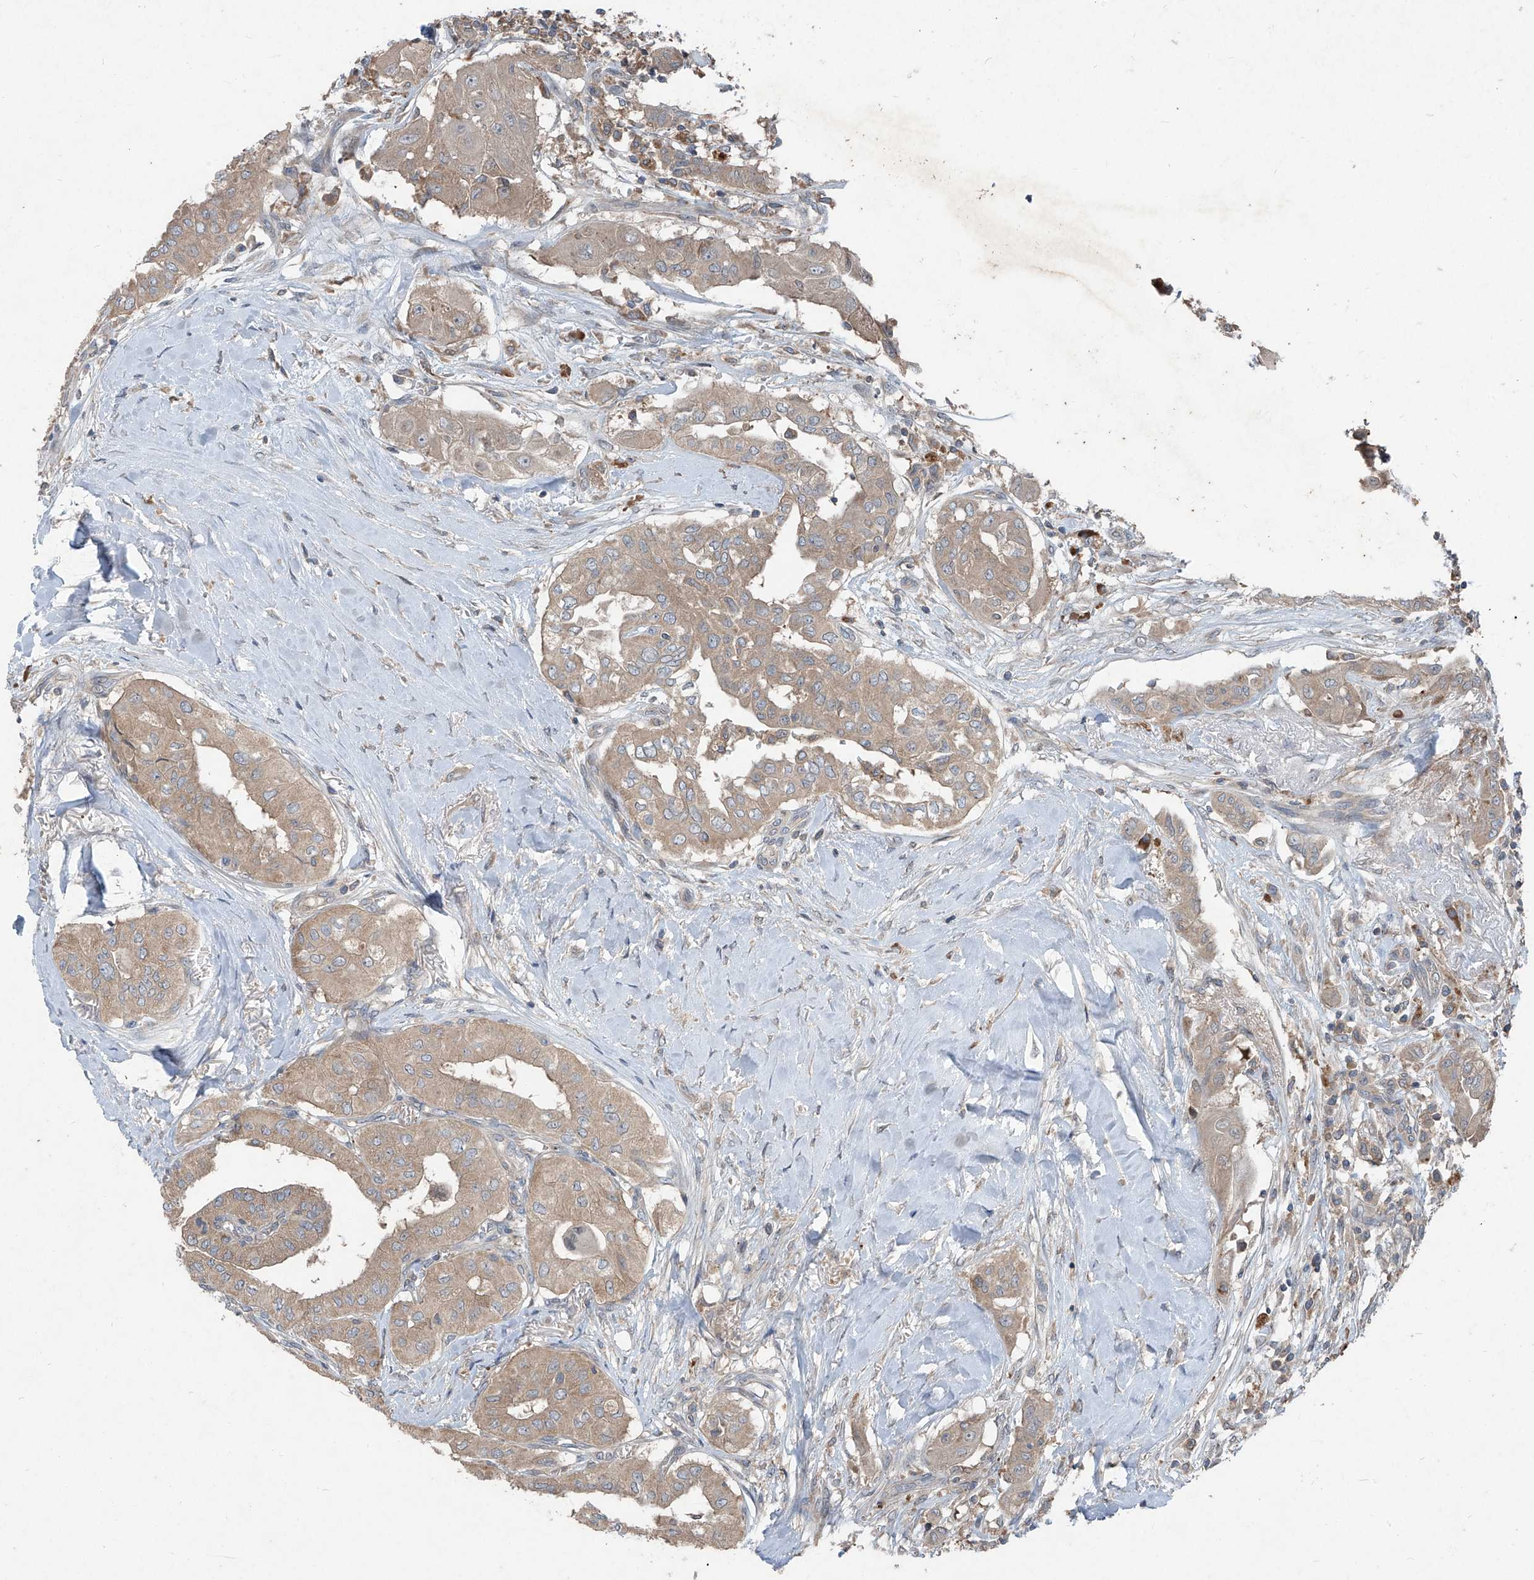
{"staining": {"intensity": "weak", "quantity": ">75%", "location": "cytoplasmic/membranous"}, "tissue": "thyroid cancer", "cell_type": "Tumor cells", "image_type": "cancer", "snomed": [{"axis": "morphology", "description": "Papillary adenocarcinoma, NOS"}, {"axis": "topography", "description": "Thyroid gland"}], "caption": "High-power microscopy captured an immunohistochemistry photomicrograph of thyroid papillary adenocarcinoma, revealing weak cytoplasmic/membranous expression in about >75% of tumor cells.", "gene": "FOXRED2", "patient": {"sex": "female", "age": 59}}